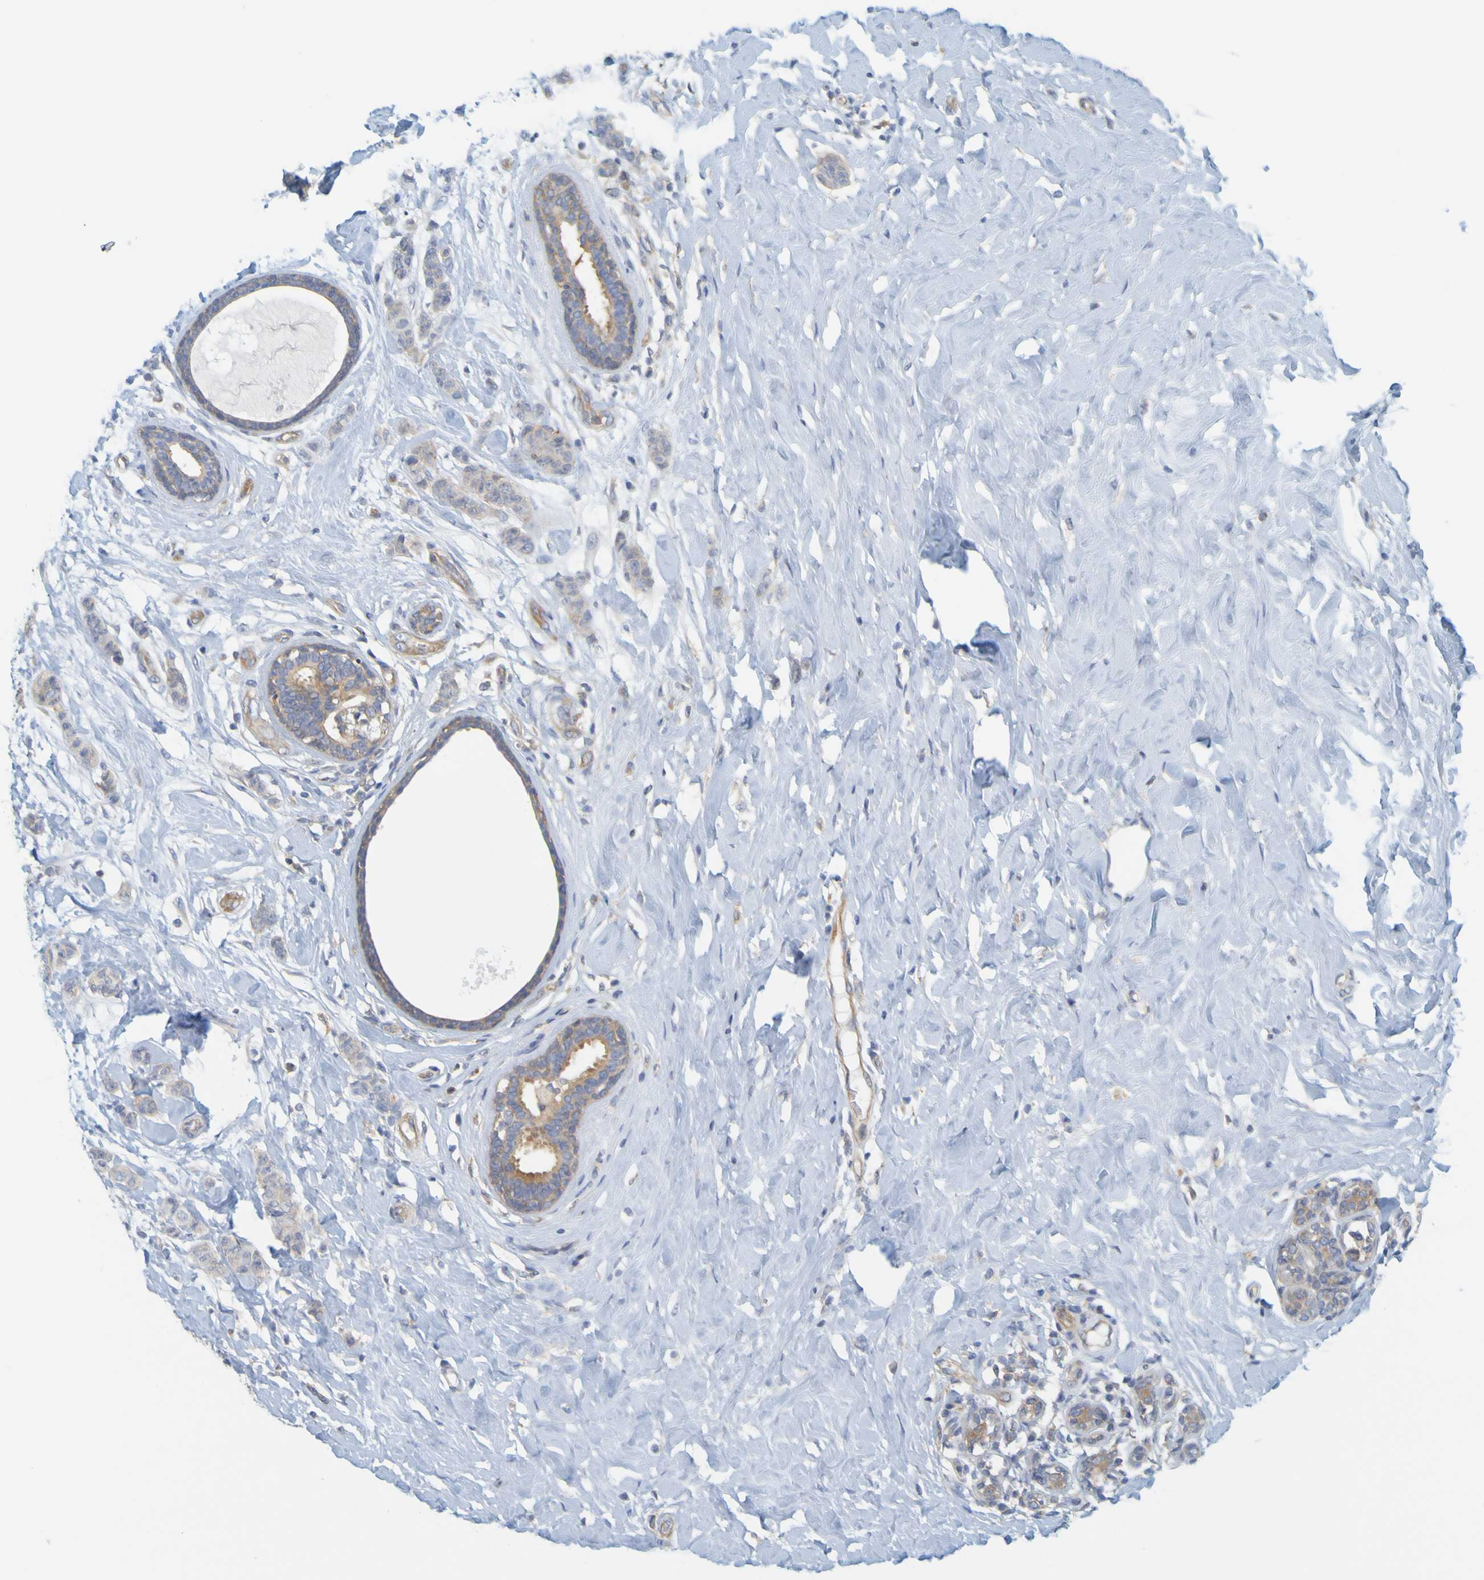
{"staining": {"intensity": "weak", "quantity": ">75%", "location": "cytoplasmic/membranous"}, "tissue": "breast cancer", "cell_type": "Tumor cells", "image_type": "cancer", "snomed": [{"axis": "morphology", "description": "Normal tissue, NOS"}, {"axis": "morphology", "description": "Duct carcinoma"}, {"axis": "topography", "description": "Breast"}], "caption": "Weak cytoplasmic/membranous expression is seen in about >75% of tumor cells in intraductal carcinoma (breast).", "gene": "APPL1", "patient": {"sex": "female", "age": 40}}